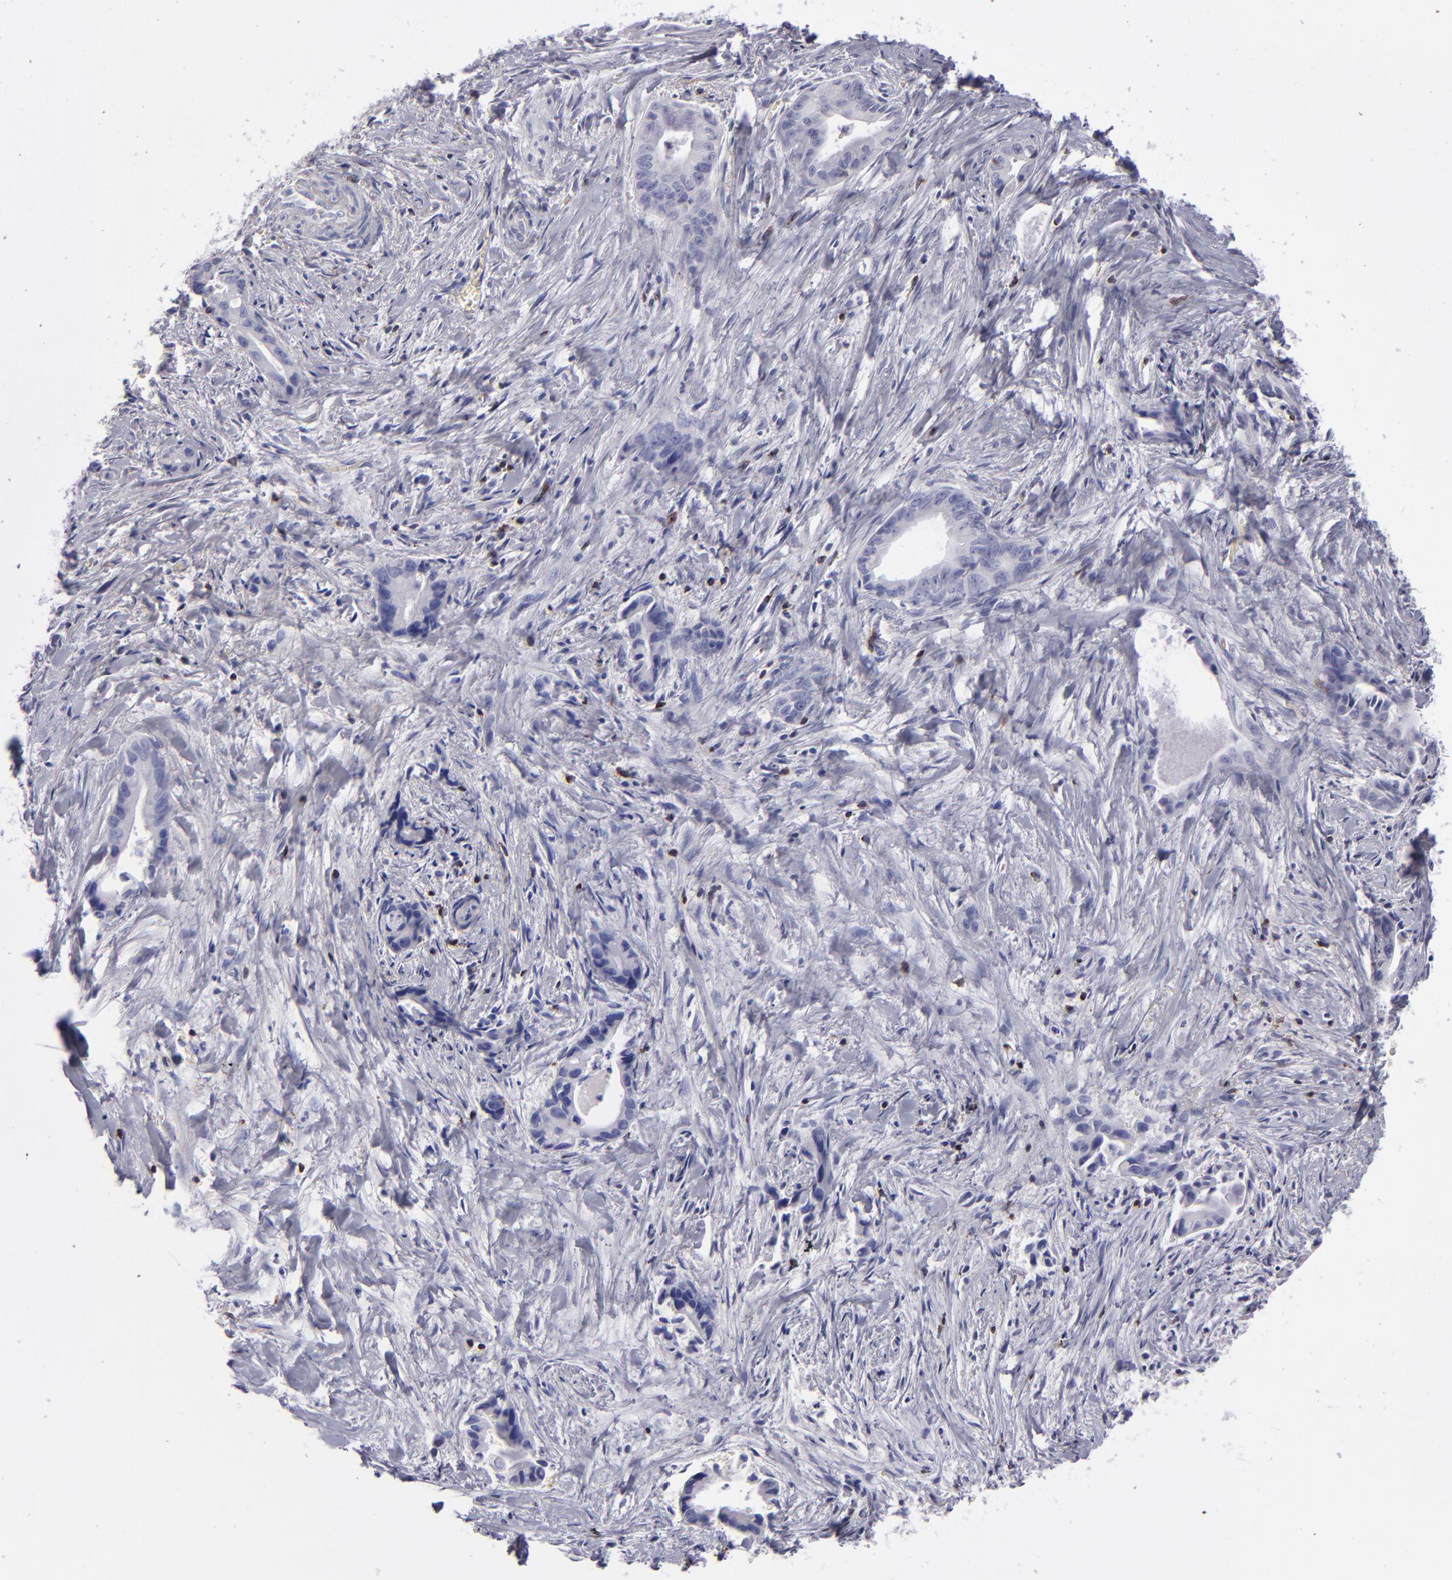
{"staining": {"intensity": "negative", "quantity": "none", "location": "none"}, "tissue": "liver cancer", "cell_type": "Tumor cells", "image_type": "cancer", "snomed": [{"axis": "morphology", "description": "Cholangiocarcinoma"}, {"axis": "topography", "description": "Liver"}], "caption": "Liver cholangiocarcinoma was stained to show a protein in brown. There is no significant expression in tumor cells. Nuclei are stained in blue.", "gene": "CD2", "patient": {"sex": "female", "age": 55}}